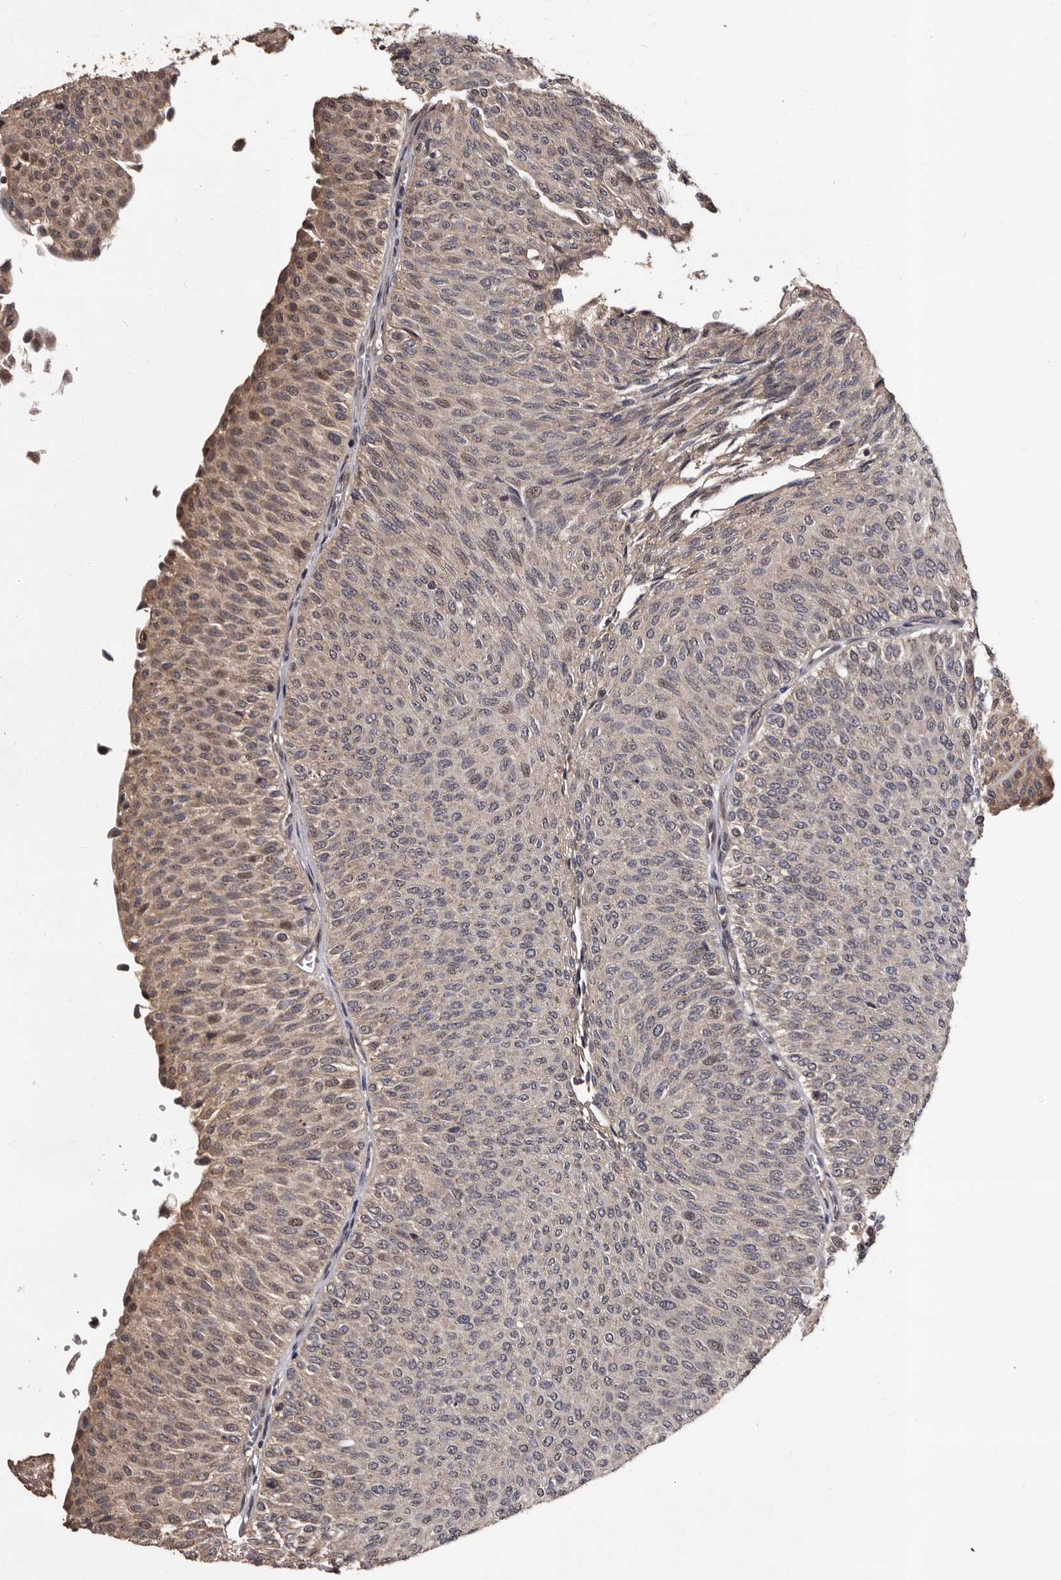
{"staining": {"intensity": "moderate", "quantity": "25%-75%", "location": "cytoplasmic/membranous"}, "tissue": "urothelial cancer", "cell_type": "Tumor cells", "image_type": "cancer", "snomed": [{"axis": "morphology", "description": "Urothelial carcinoma, Low grade"}, {"axis": "topography", "description": "Urinary bladder"}], "caption": "A photomicrograph showing moderate cytoplasmic/membranous expression in about 25%-75% of tumor cells in urothelial carcinoma (low-grade), as visualized by brown immunohistochemical staining.", "gene": "MKRN3", "patient": {"sex": "male", "age": 78}}